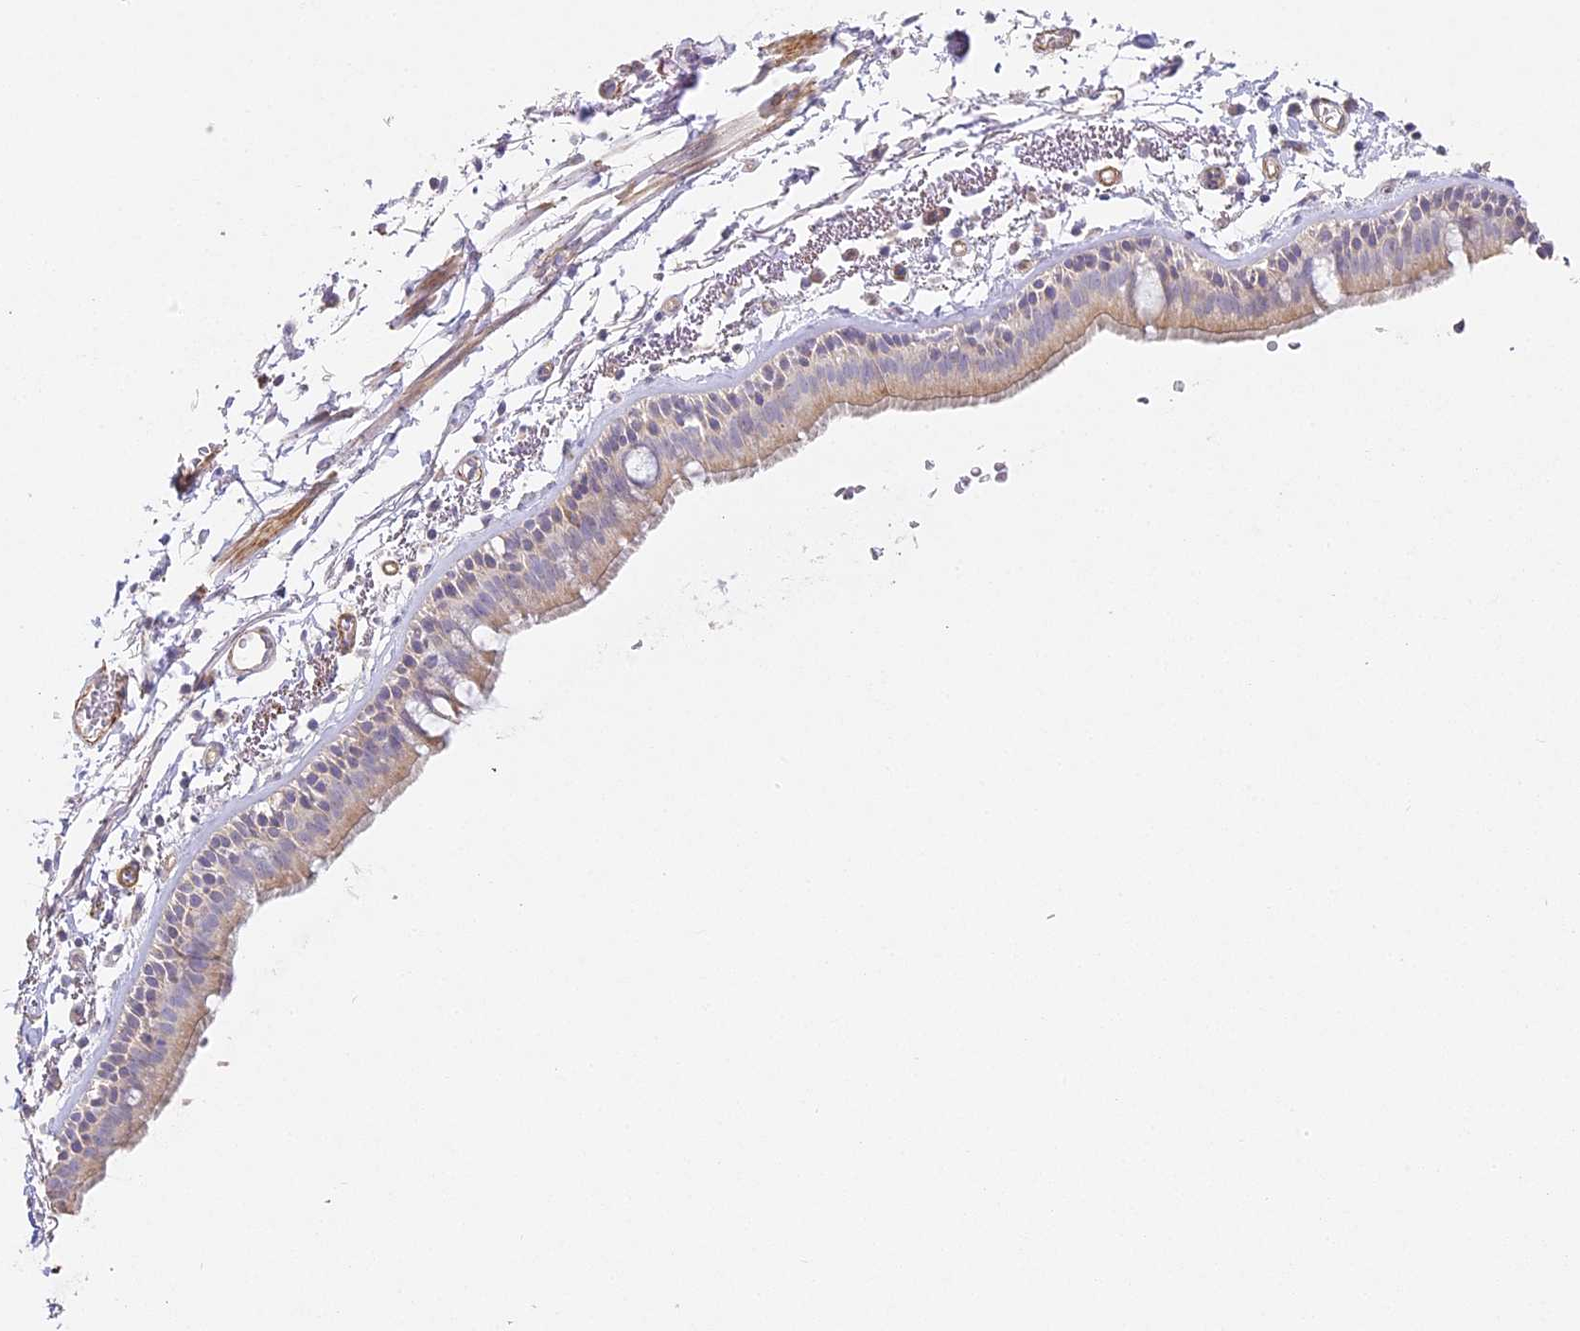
{"staining": {"intensity": "weak", "quantity": "25%-75%", "location": "cytoplasmic/membranous"}, "tissue": "bronchus", "cell_type": "Respiratory epithelial cells", "image_type": "normal", "snomed": [{"axis": "morphology", "description": "Normal tissue, NOS"}, {"axis": "topography", "description": "Lymph node"}, {"axis": "topography", "description": "Bronchus"}], "caption": "An IHC histopathology image of unremarkable tissue is shown. Protein staining in brown shows weak cytoplasmic/membranous positivity in bronchus within respiratory epithelial cells.", "gene": "MED28", "patient": {"sex": "female", "age": 70}}